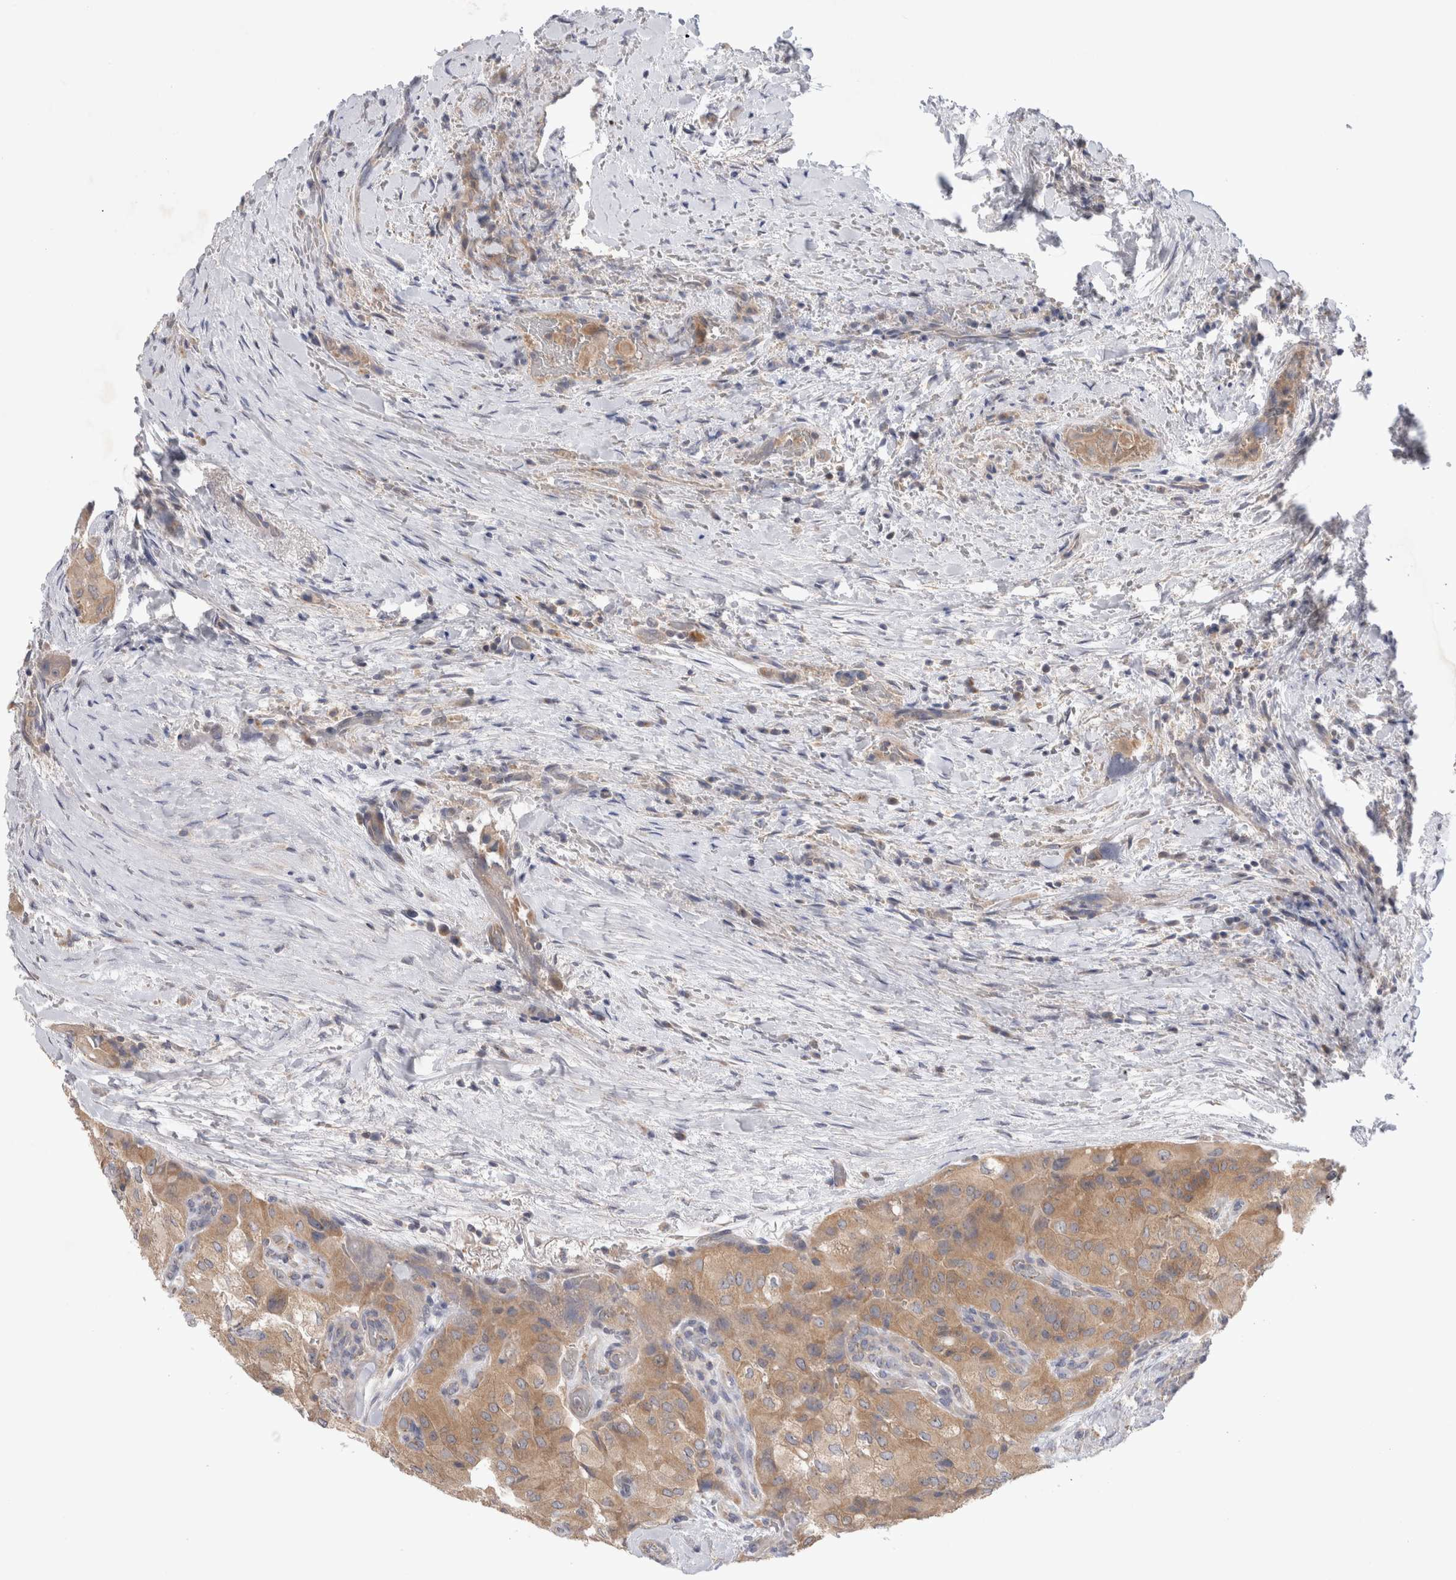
{"staining": {"intensity": "moderate", "quantity": ">75%", "location": "cytoplasmic/membranous"}, "tissue": "thyroid cancer", "cell_type": "Tumor cells", "image_type": "cancer", "snomed": [{"axis": "morphology", "description": "Papillary adenocarcinoma, NOS"}, {"axis": "topography", "description": "Thyroid gland"}], "caption": "A histopathology image showing moderate cytoplasmic/membranous positivity in about >75% of tumor cells in thyroid cancer, as visualized by brown immunohistochemical staining.", "gene": "IFT74", "patient": {"sex": "female", "age": 59}}